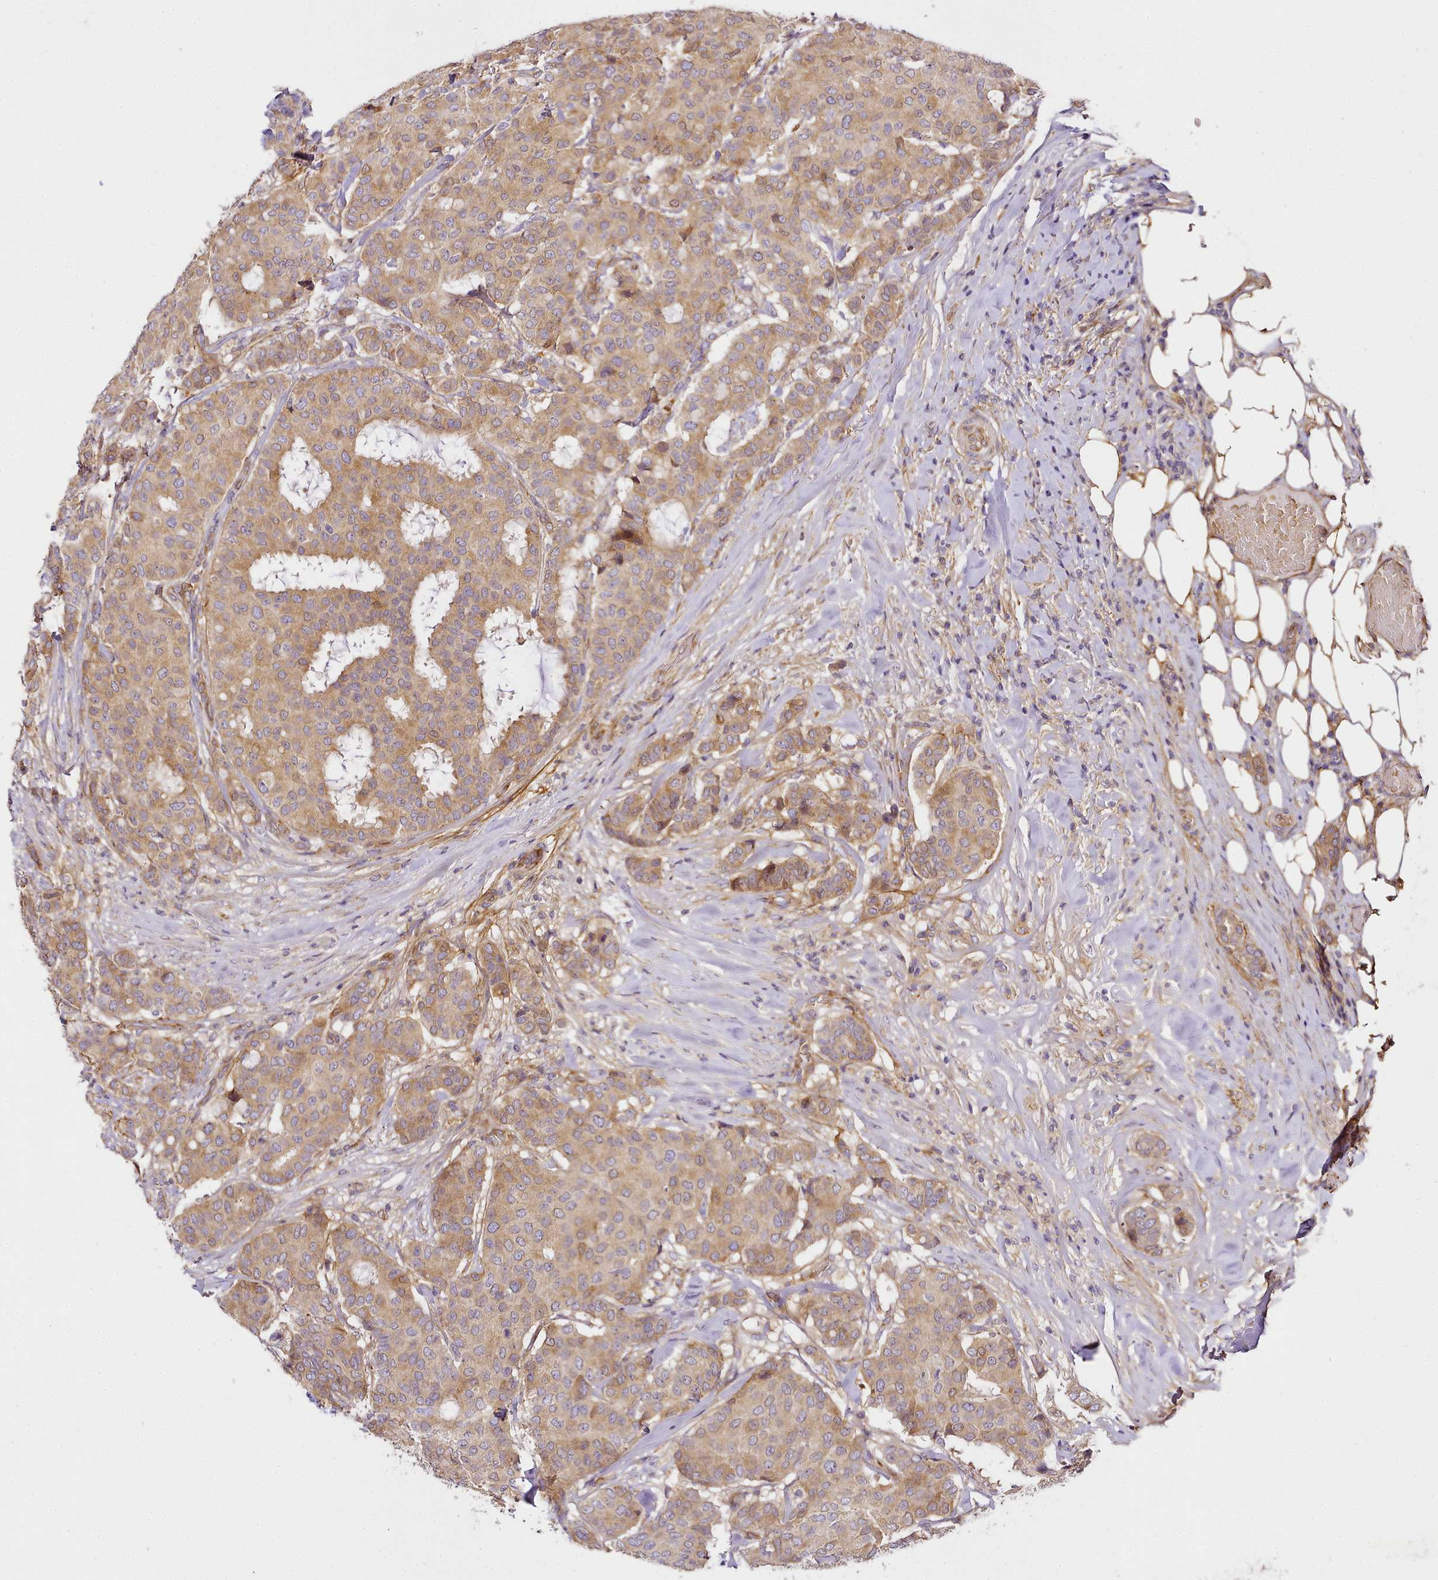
{"staining": {"intensity": "moderate", "quantity": "<25%", "location": "cytoplasmic/membranous"}, "tissue": "breast cancer", "cell_type": "Tumor cells", "image_type": "cancer", "snomed": [{"axis": "morphology", "description": "Duct carcinoma"}, {"axis": "topography", "description": "Breast"}], "caption": "Immunohistochemical staining of human breast cancer (infiltrating ductal carcinoma) reveals low levels of moderate cytoplasmic/membranous protein staining in about <25% of tumor cells.", "gene": "NBPF1", "patient": {"sex": "female", "age": 75}}